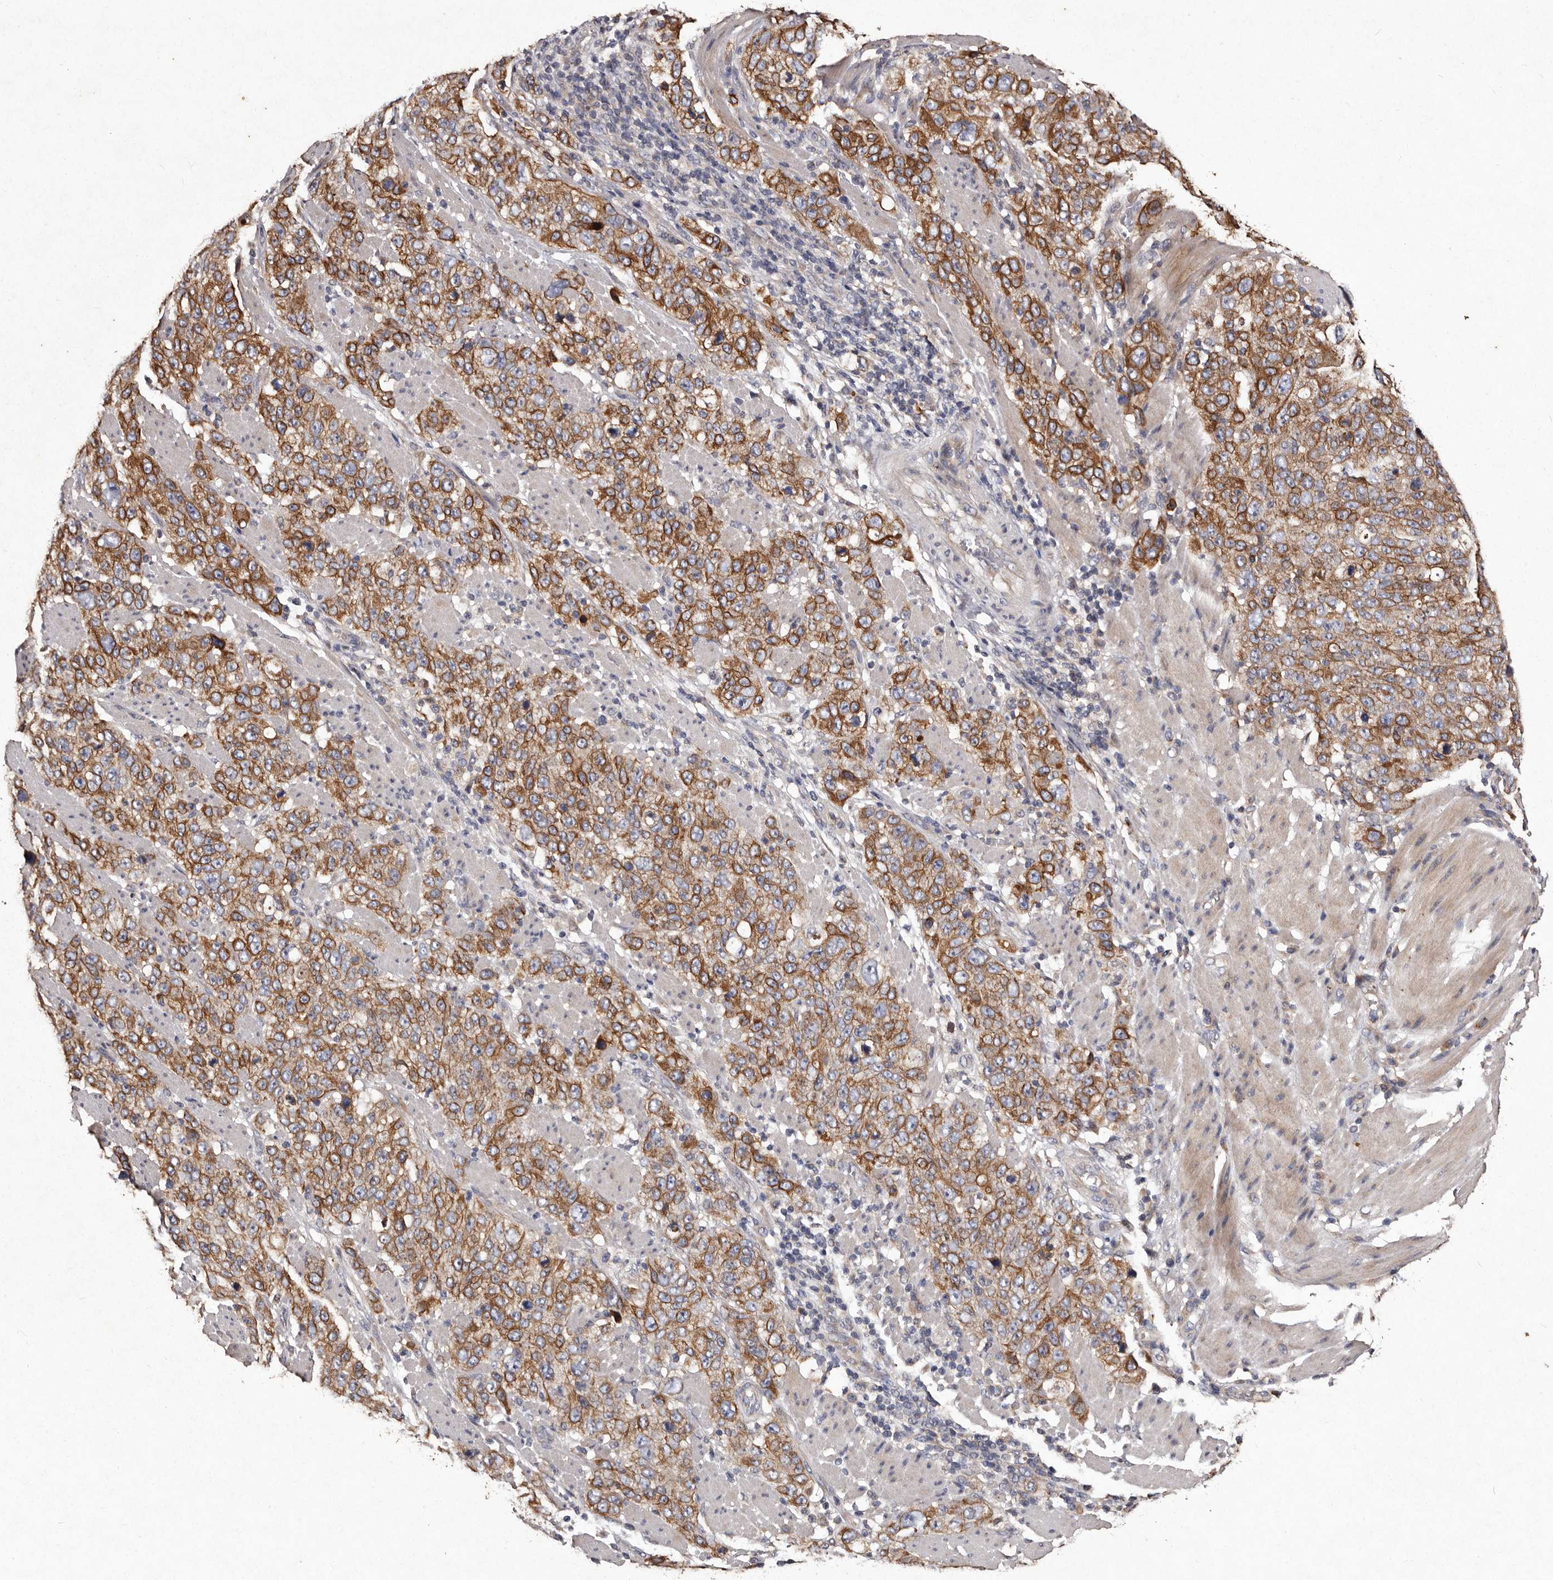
{"staining": {"intensity": "moderate", "quantity": ">75%", "location": "cytoplasmic/membranous"}, "tissue": "stomach cancer", "cell_type": "Tumor cells", "image_type": "cancer", "snomed": [{"axis": "morphology", "description": "Adenocarcinoma, NOS"}, {"axis": "topography", "description": "Stomach"}], "caption": "This is an image of immunohistochemistry staining of adenocarcinoma (stomach), which shows moderate expression in the cytoplasmic/membranous of tumor cells.", "gene": "TFB1M", "patient": {"sex": "male", "age": 48}}